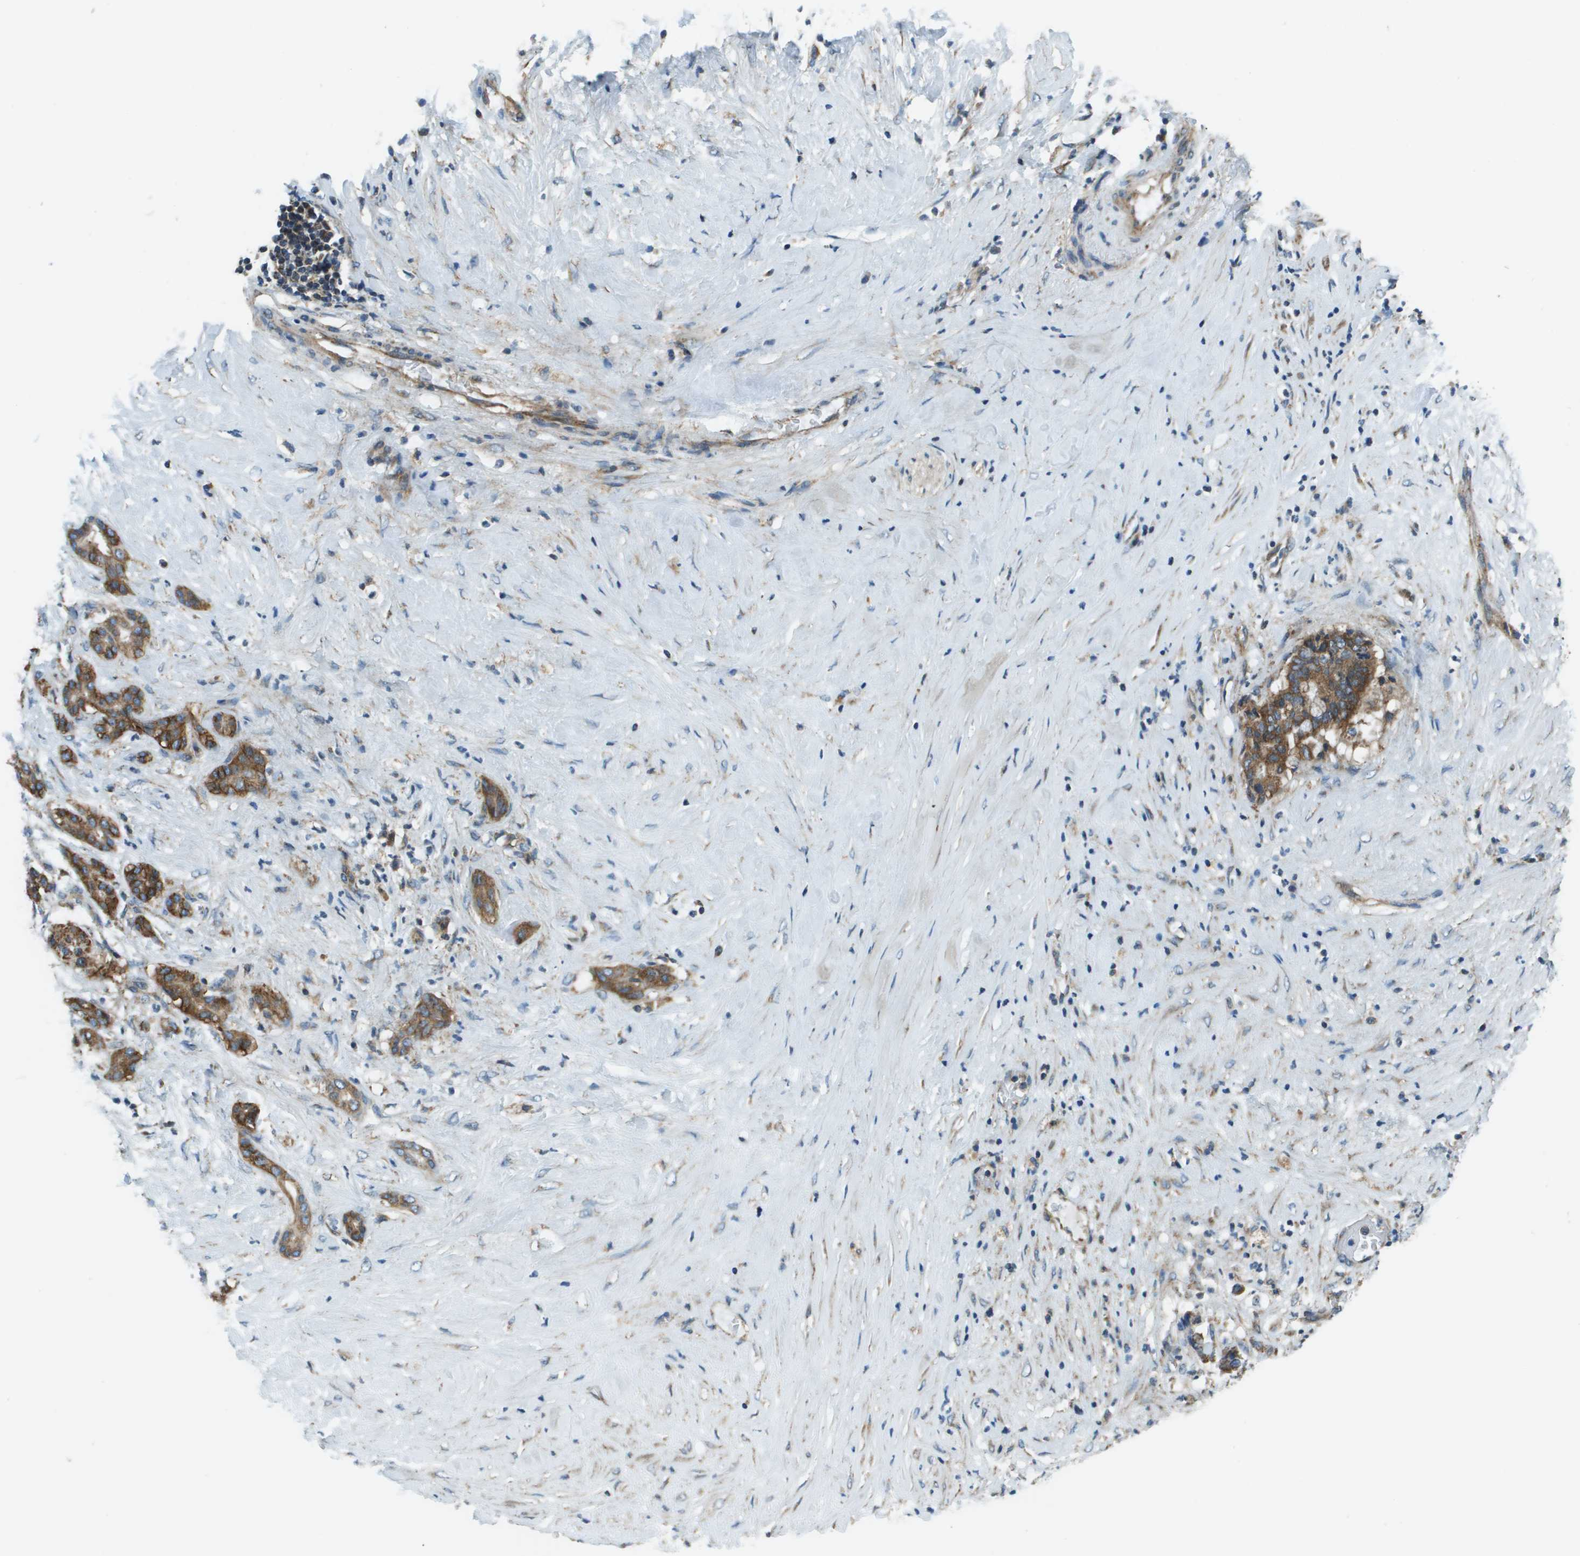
{"staining": {"intensity": "strong", "quantity": ">75%", "location": "cytoplasmic/membranous"}, "tissue": "pancreatic cancer", "cell_type": "Tumor cells", "image_type": "cancer", "snomed": [{"axis": "morphology", "description": "Adenocarcinoma, NOS"}, {"axis": "topography", "description": "Pancreas"}], "caption": "Human pancreatic cancer stained with a brown dye reveals strong cytoplasmic/membranous positive positivity in about >75% of tumor cells.", "gene": "TMEM51", "patient": {"sex": "male", "age": 41}}